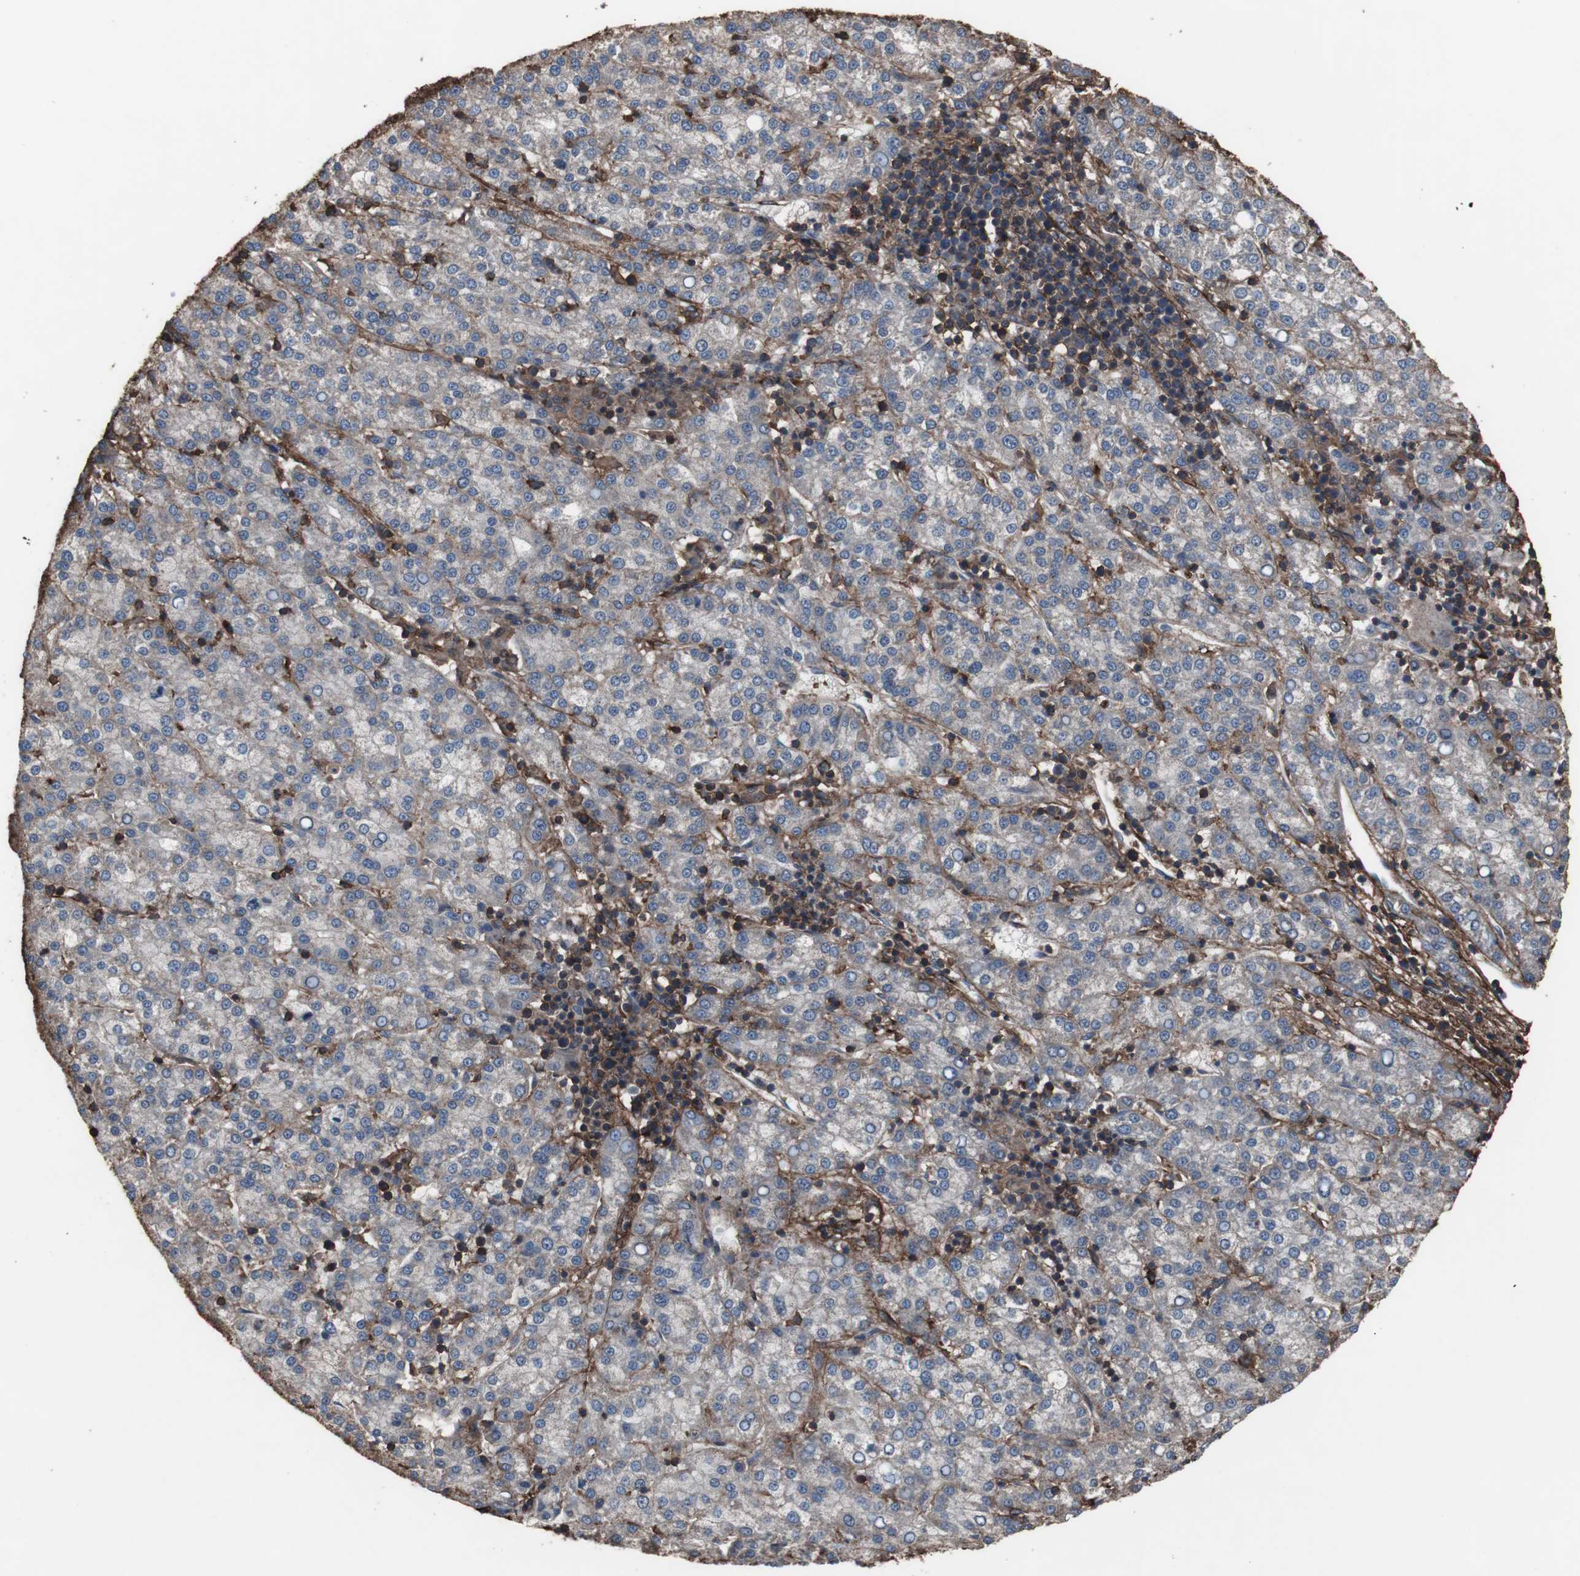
{"staining": {"intensity": "negative", "quantity": "none", "location": "none"}, "tissue": "liver cancer", "cell_type": "Tumor cells", "image_type": "cancer", "snomed": [{"axis": "morphology", "description": "Carcinoma, Hepatocellular, NOS"}, {"axis": "topography", "description": "Liver"}], "caption": "Liver cancer was stained to show a protein in brown. There is no significant positivity in tumor cells.", "gene": "COL6A2", "patient": {"sex": "female", "age": 58}}